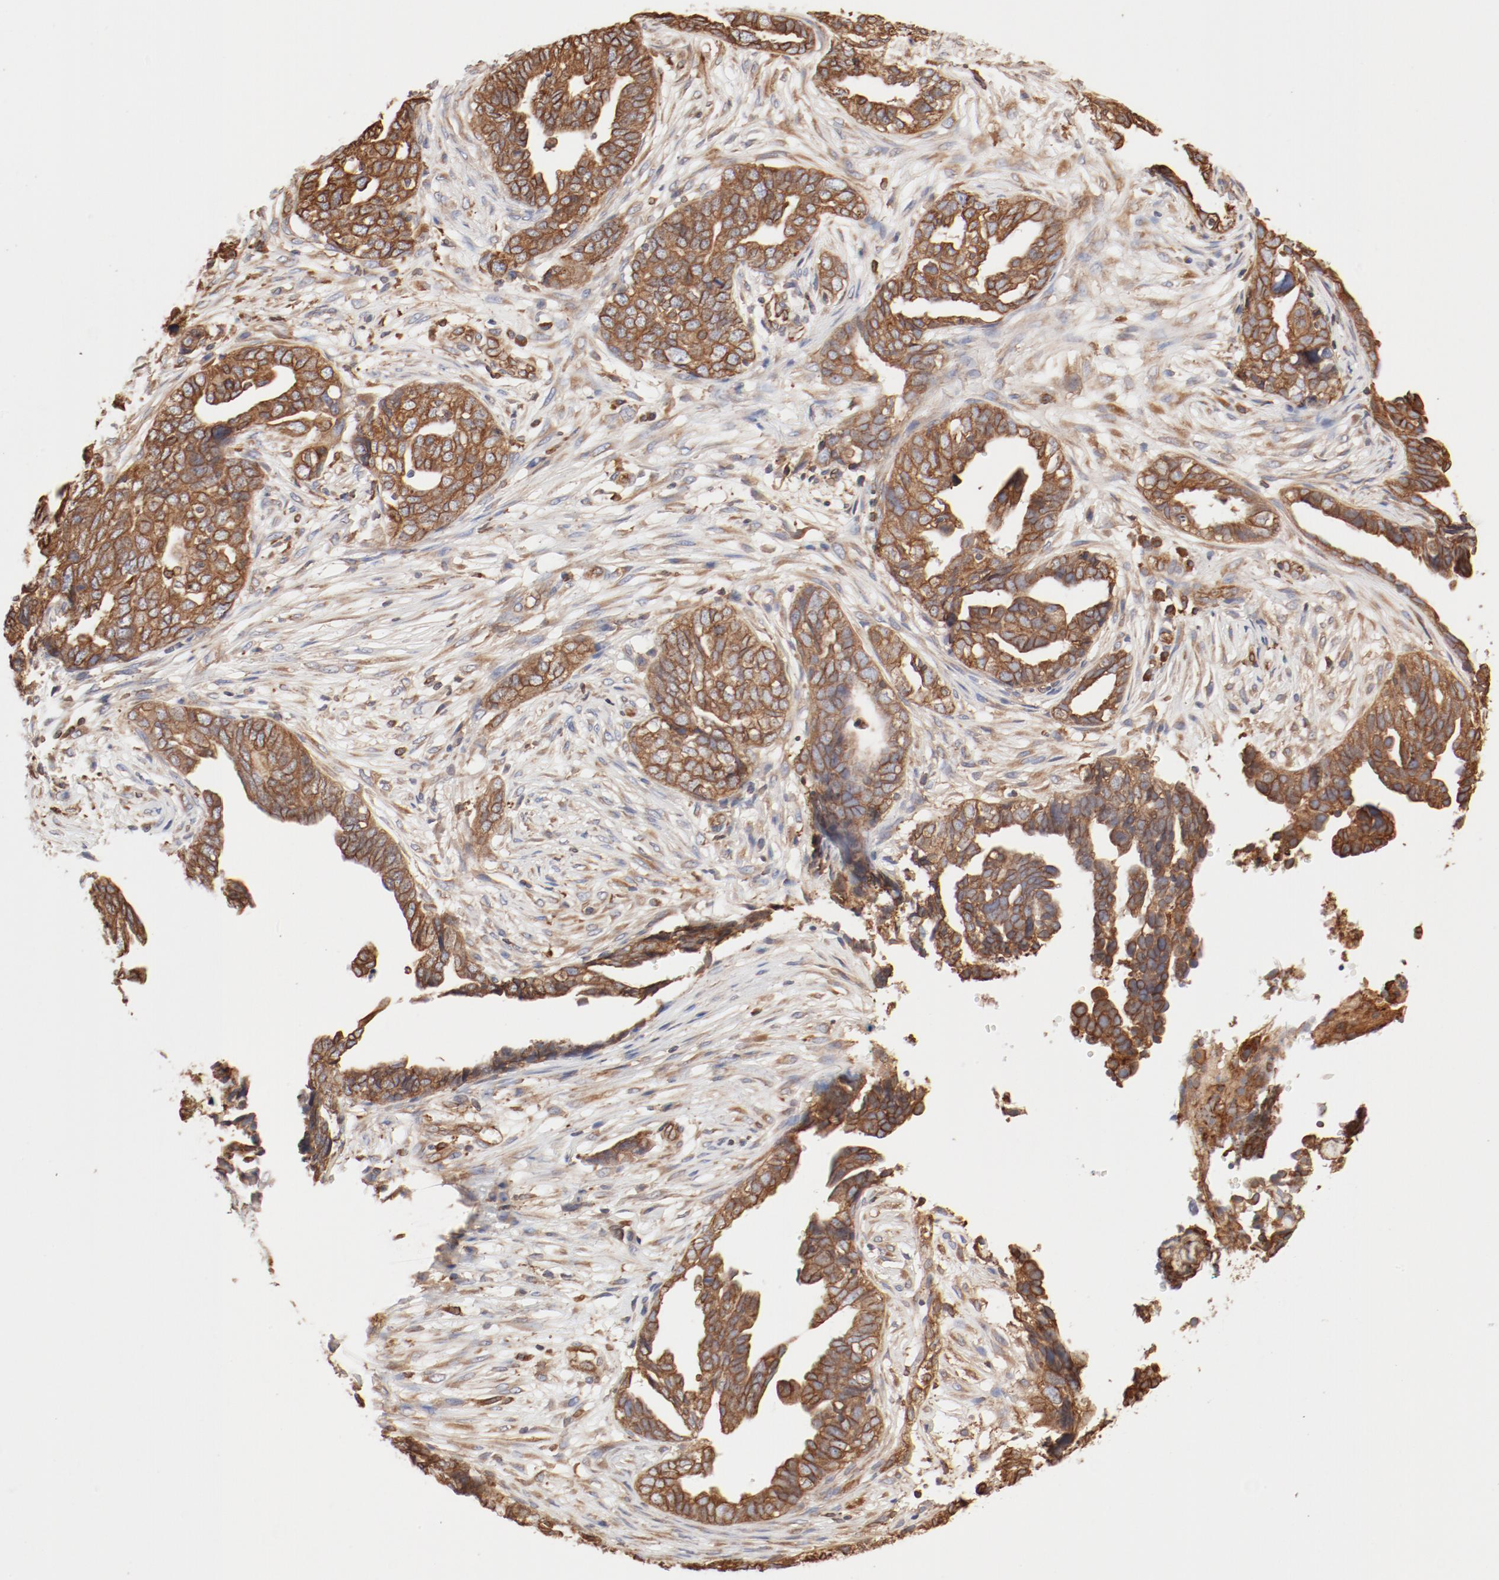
{"staining": {"intensity": "moderate", "quantity": ">75%", "location": "cytoplasmic/membranous"}, "tissue": "ovarian cancer", "cell_type": "Tumor cells", "image_type": "cancer", "snomed": [{"axis": "morphology", "description": "Normal tissue, NOS"}, {"axis": "morphology", "description": "Cystadenocarcinoma, serous, NOS"}, {"axis": "topography", "description": "Fallopian tube"}, {"axis": "topography", "description": "Ovary"}], "caption": "Ovarian cancer stained with a brown dye shows moderate cytoplasmic/membranous positive positivity in about >75% of tumor cells.", "gene": "BCAP31", "patient": {"sex": "female", "age": 56}}